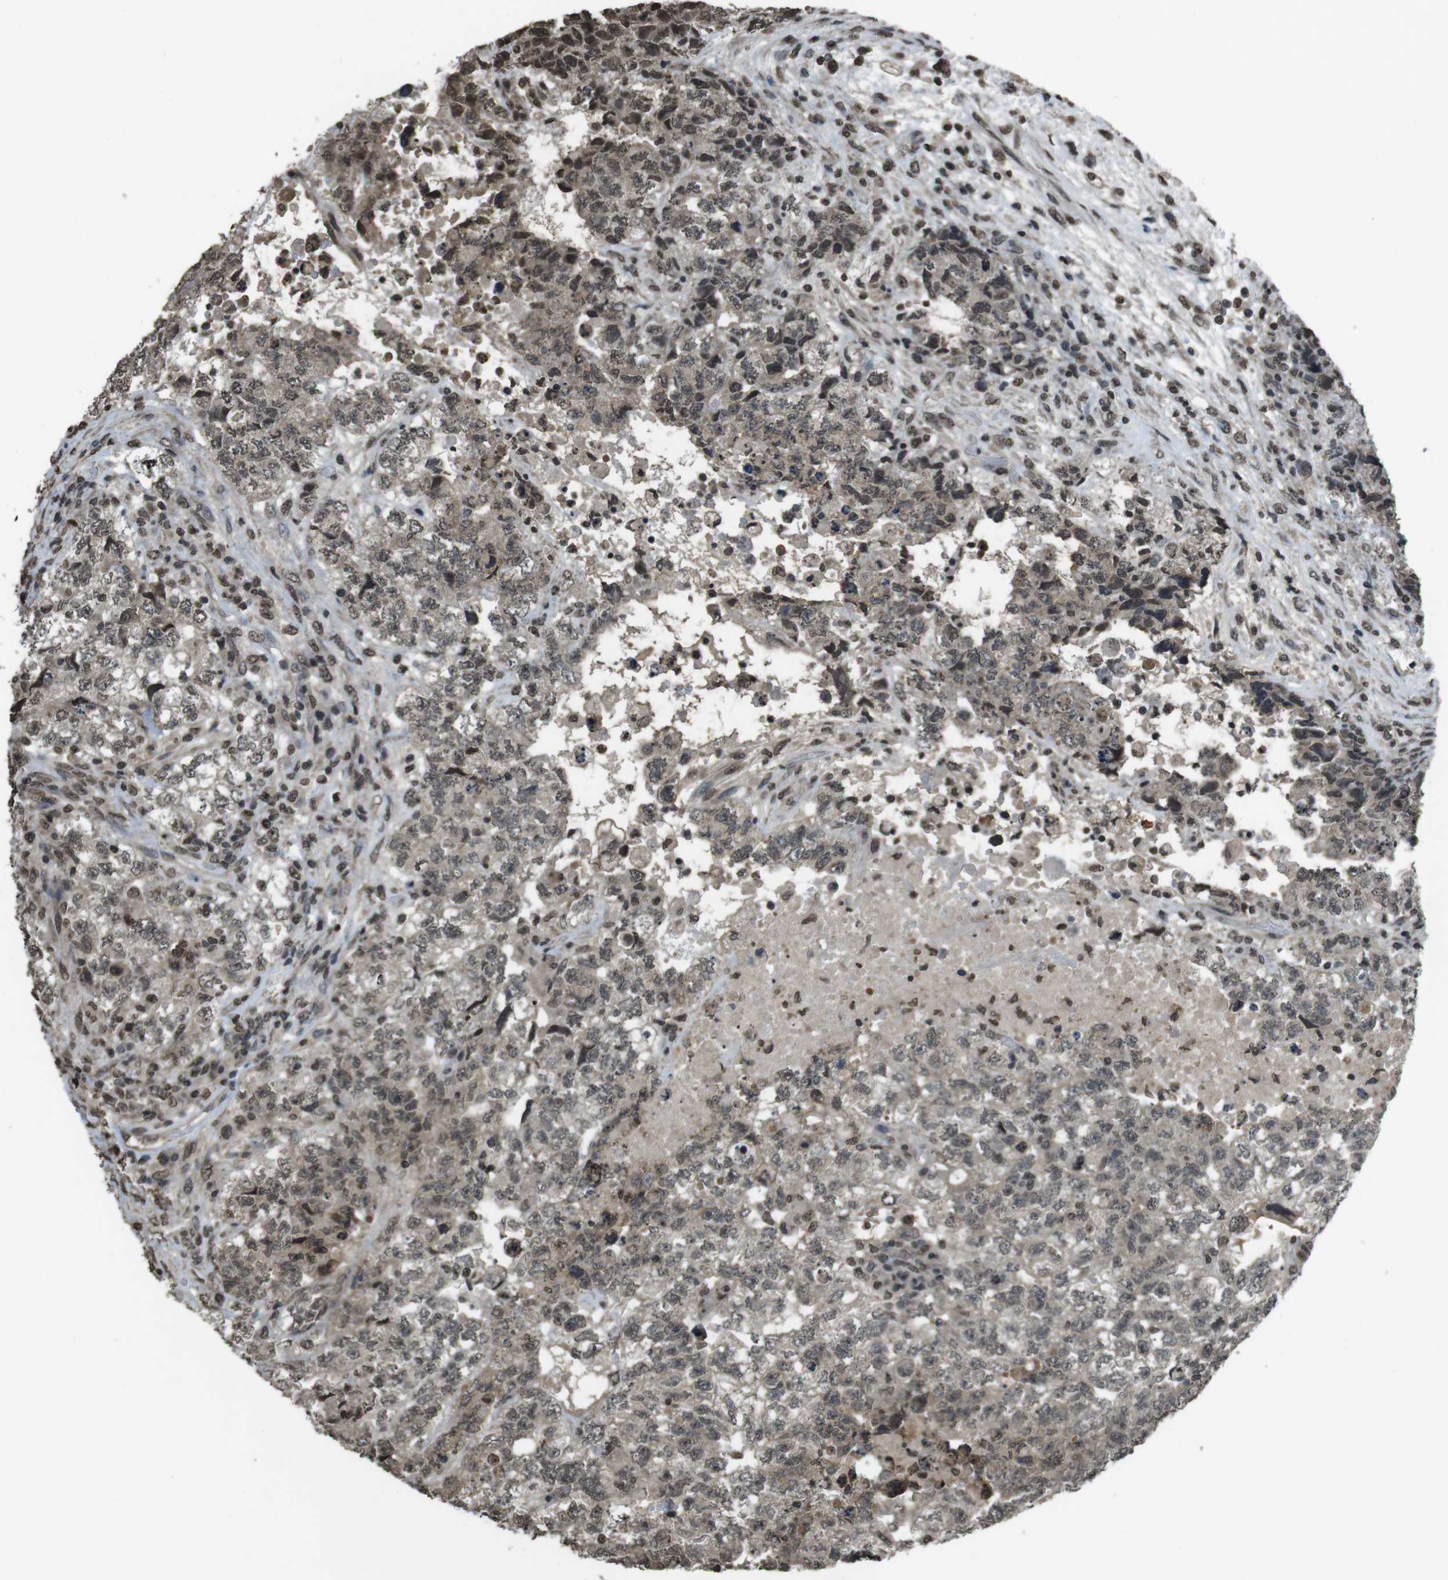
{"staining": {"intensity": "weak", "quantity": ">75%", "location": "nuclear"}, "tissue": "testis cancer", "cell_type": "Tumor cells", "image_type": "cancer", "snomed": [{"axis": "morphology", "description": "Carcinoma, Embryonal, NOS"}, {"axis": "topography", "description": "Testis"}], "caption": "IHC (DAB (3,3'-diaminobenzidine)) staining of human embryonal carcinoma (testis) demonstrates weak nuclear protein staining in about >75% of tumor cells.", "gene": "MAF", "patient": {"sex": "male", "age": 36}}